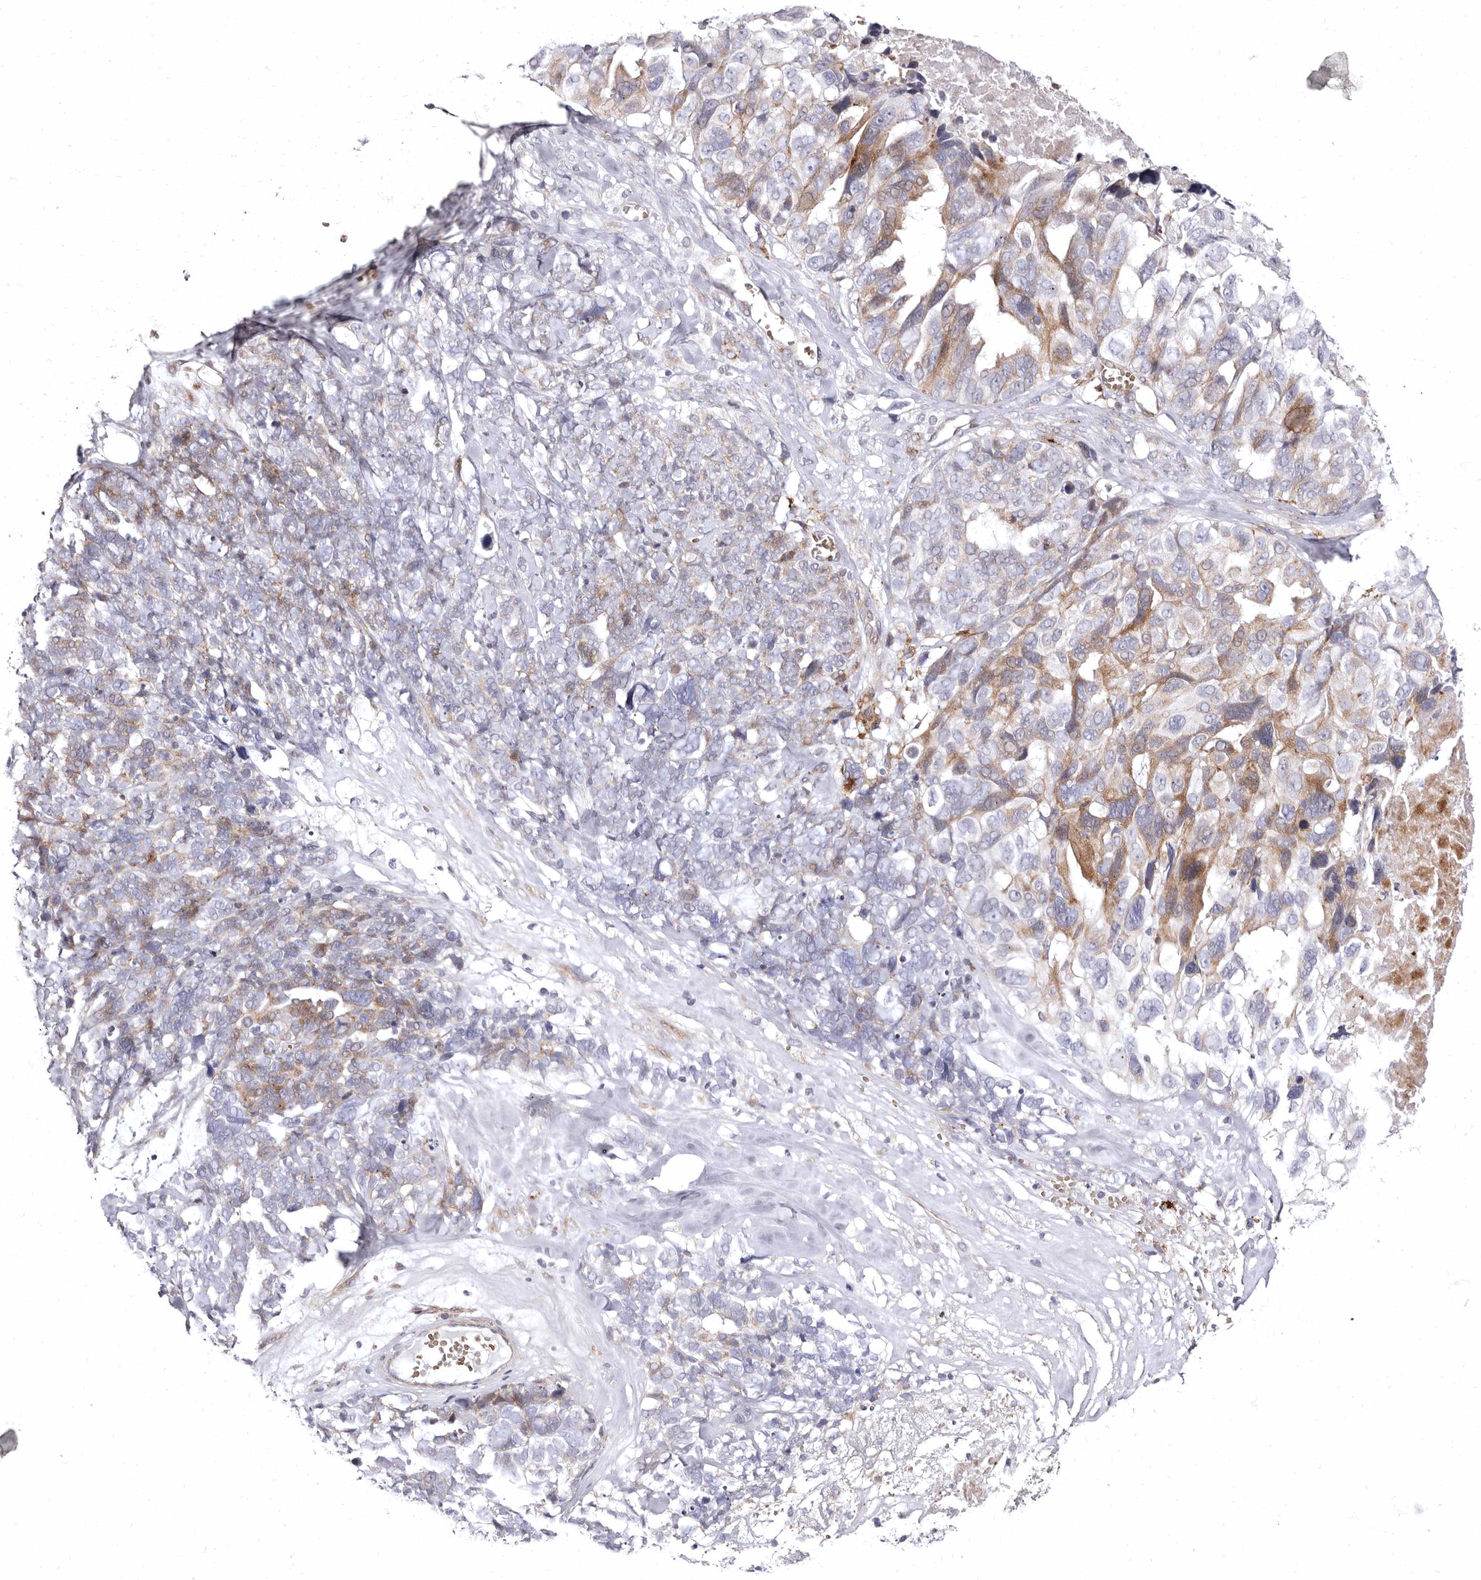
{"staining": {"intensity": "moderate", "quantity": "<25%", "location": "cytoplasmic/membranous"}, "tissue": "ovarian cancer", "cell_type": "Tumor cells", "image_type": "cancer", "snomed": [{"axis": "morphology", "description": "Cystadenocarcinoma, serous, NOS"}, {"axis": "topography", "description": "Ovary"}], "caption": "IHC (DAB (3,3'-diaminobenzidine)) staining of serous cystadenocarcinoma (ovarian) exhibits moderate cytoplasmic/membranous protein positivity in approximately <25% of tumor cells. (Brightfield microscopy of DAB IHC at high magnification).", "gene": "AIDA", "patient": {"sex": "female", "age": 79}}